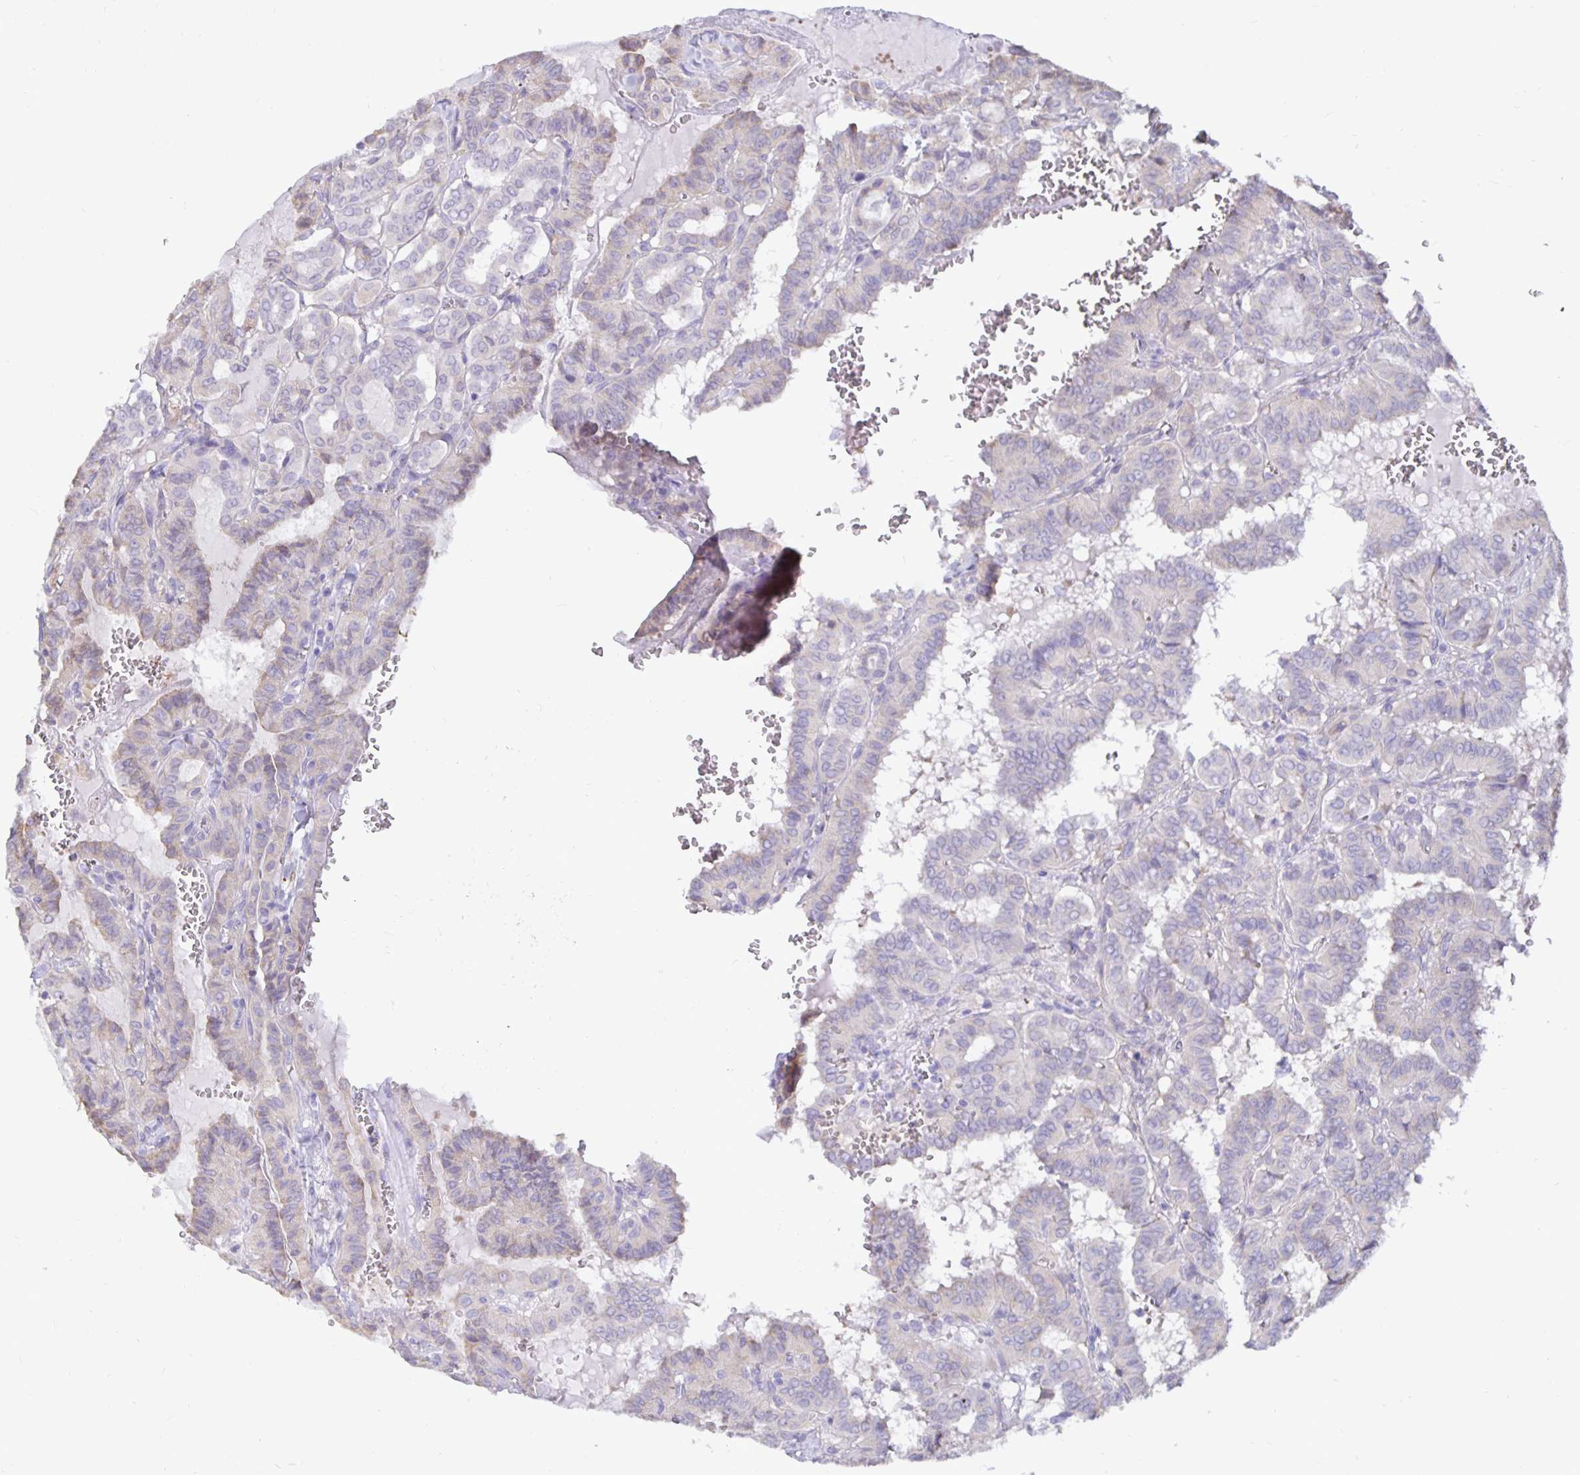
{"staining": {"intensity": "negative", "quantity": "none", "location": "none"}, "tissue": "thyroid cancer", "cell_type": "Tumor cells", "image_type": "cancer", "snomed": [{"axis": "morphology", "description": "Papillary adenocarcinoma, NOS"}, {"axis": "topography", "description": "Thyroid gland"}], "caption": "Tumor cells show no significant expression in thyroid cancer (papillary adenocarcinoma). (Stains: DAB immunohistochemistry (IHC) with hematoxylin counter stain, Microscopy: brightfield microscopy at high magnification).", "gene": "DNAI2", "patient": {"sex": "female", "age": 21}}